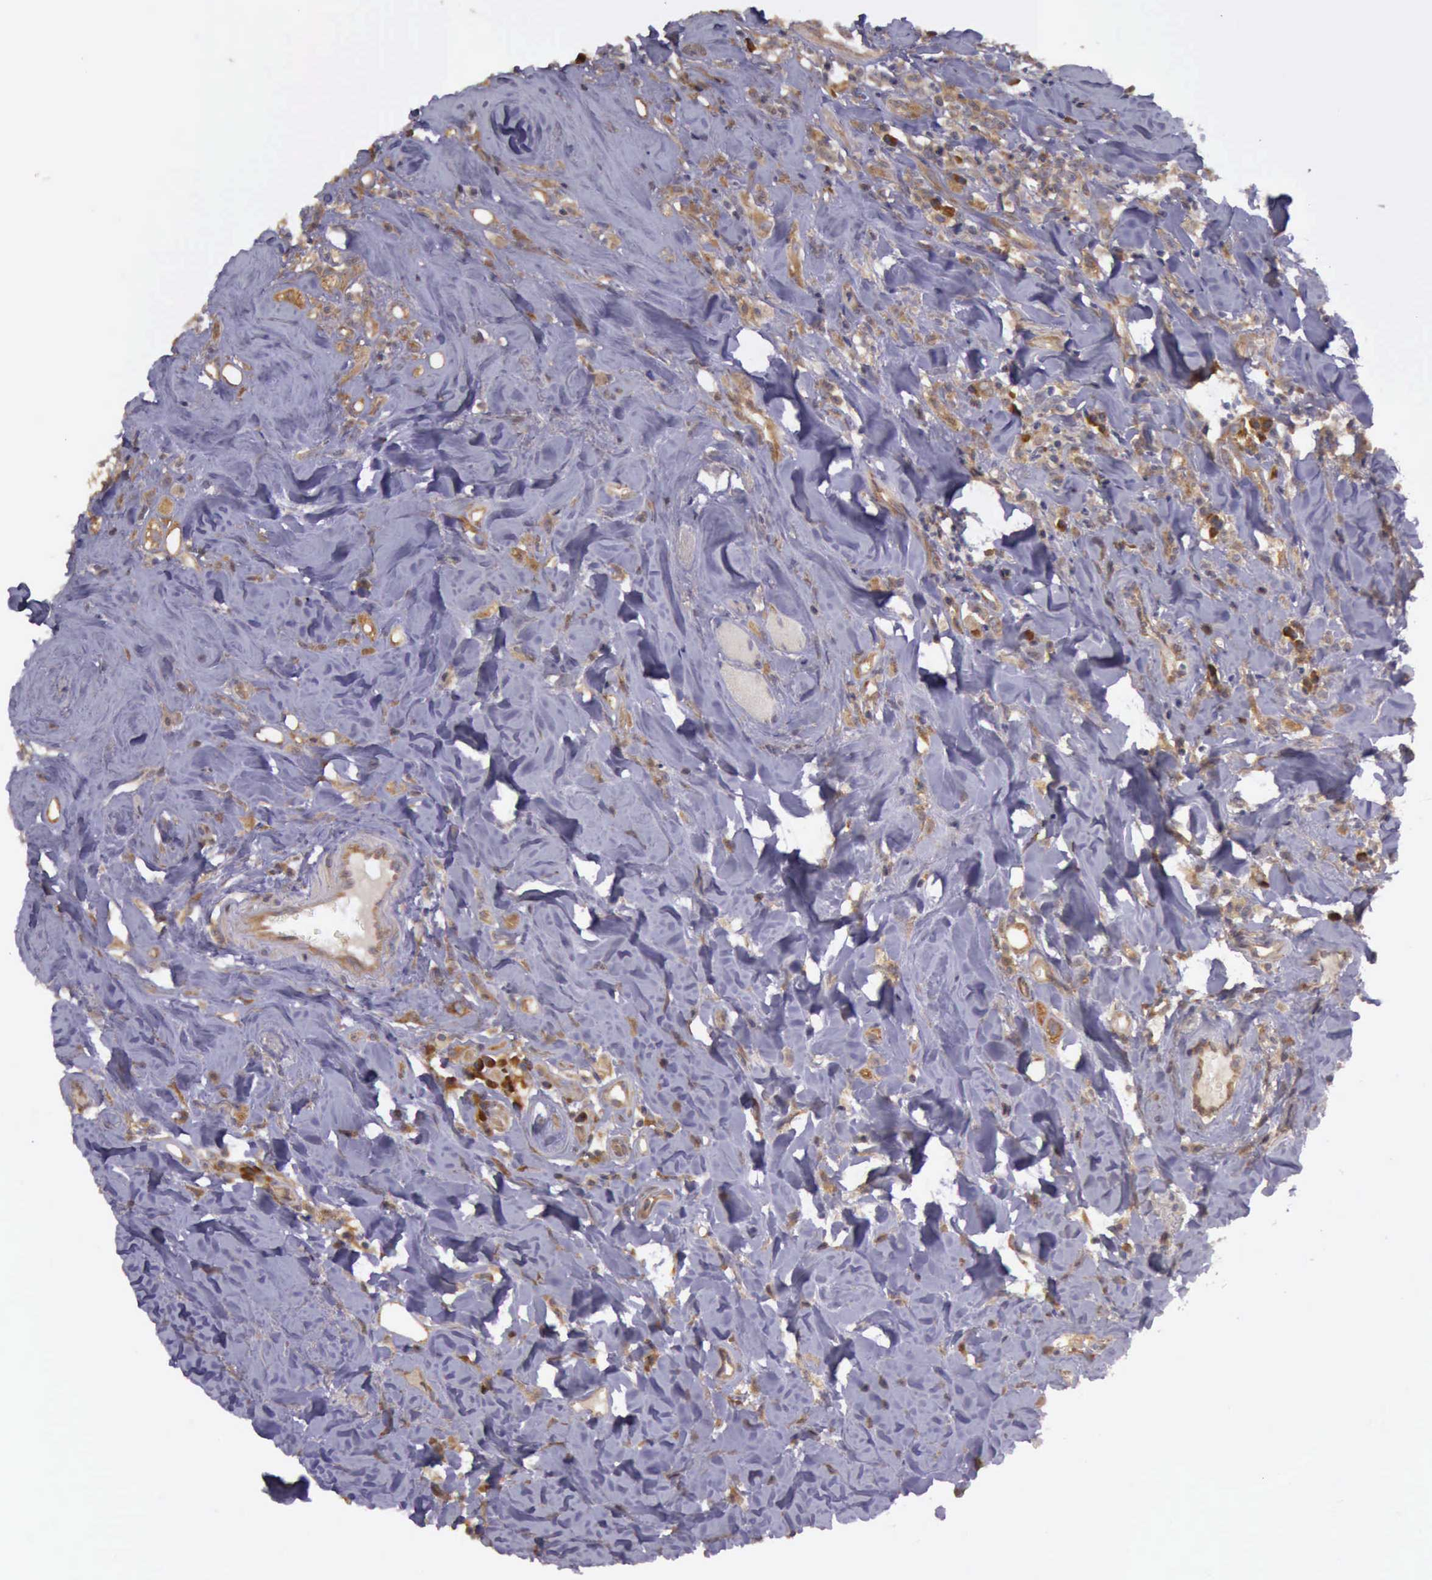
{"staining": {"intensity": "moderate", "quantity": ">75%", "location": "cytoplasmic/membranous"}, "tissue": "head and neck cancer", "cell_type": "Tumor cells", "image_type": "cancer", "snomed": [{"axis": "morphology", "description": "Squamous cell carcinoma, NOS"}, {"axis": "topography", "description": "Oral tissue"}, {"axis": "topography", "description": "Head-Neck"}], "caption": "The histopathology image reveals a brown stain indicating the presence of a protein in the cytoplasmic/membranous of tumor cells in head and neck cancer.", "gene": "EIF5", "patient": {"sex": "female", "age": 82}}